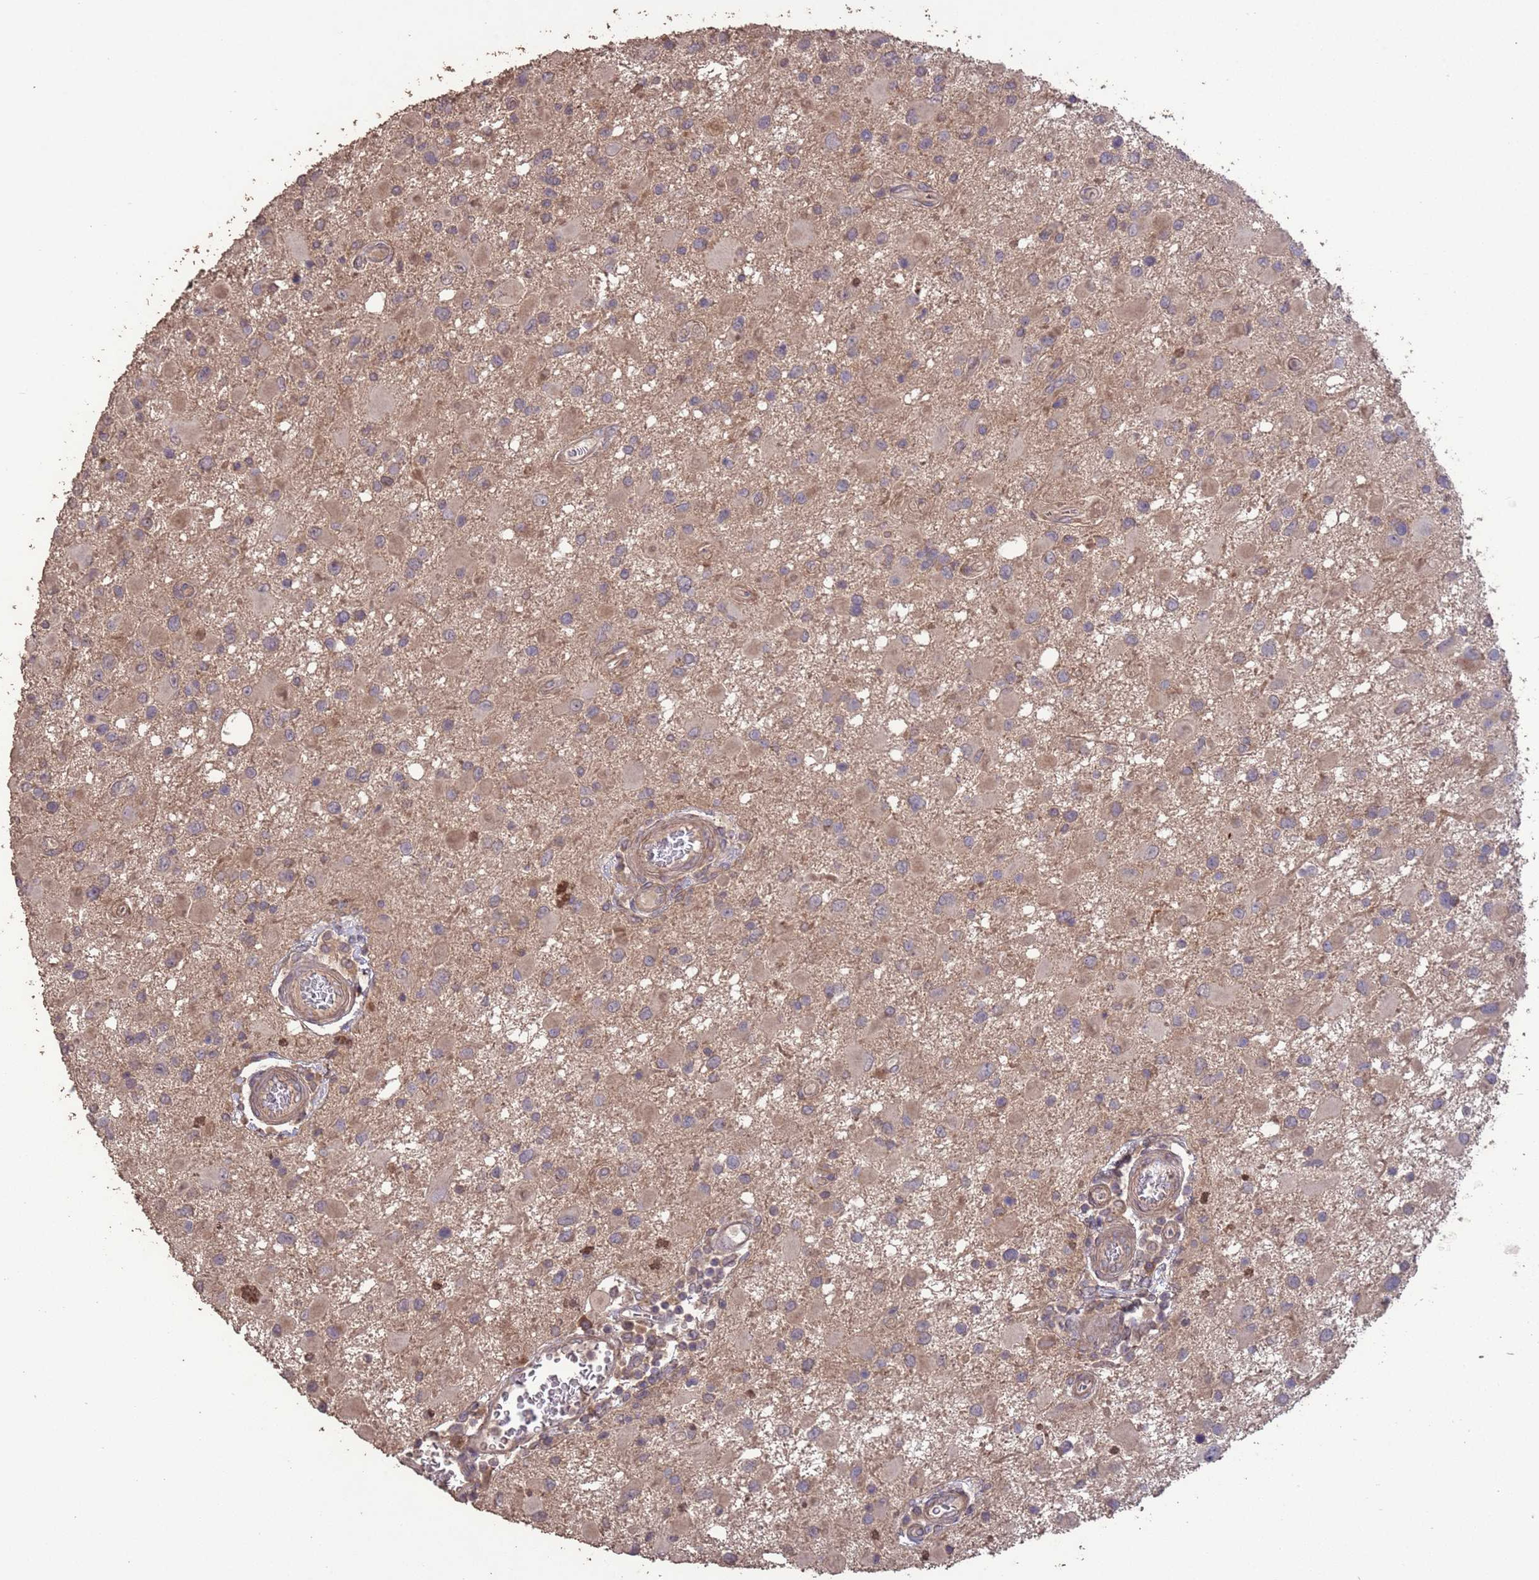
{"staining": {"intensity": "weak", "quantity": "25%-75%", "location": "cytoplasmic/membranous"}, "tissue": "glioma", "cell_type": "Tumor cells", "image_type": "cancer", "snomed": [{"axis": "morphology", "description": "Glioma, malignant, High grade"}, {"axis": "topography", "description": "Brain"}], "caption": "IHC of malignant glioma (high-grade) exhibits low levels of weak cytoplasmic/membranous expression in about 25%-75% of tumor cells.", "gene": "SLC9B2", "patient": {"sex": "male", "age": 53}}